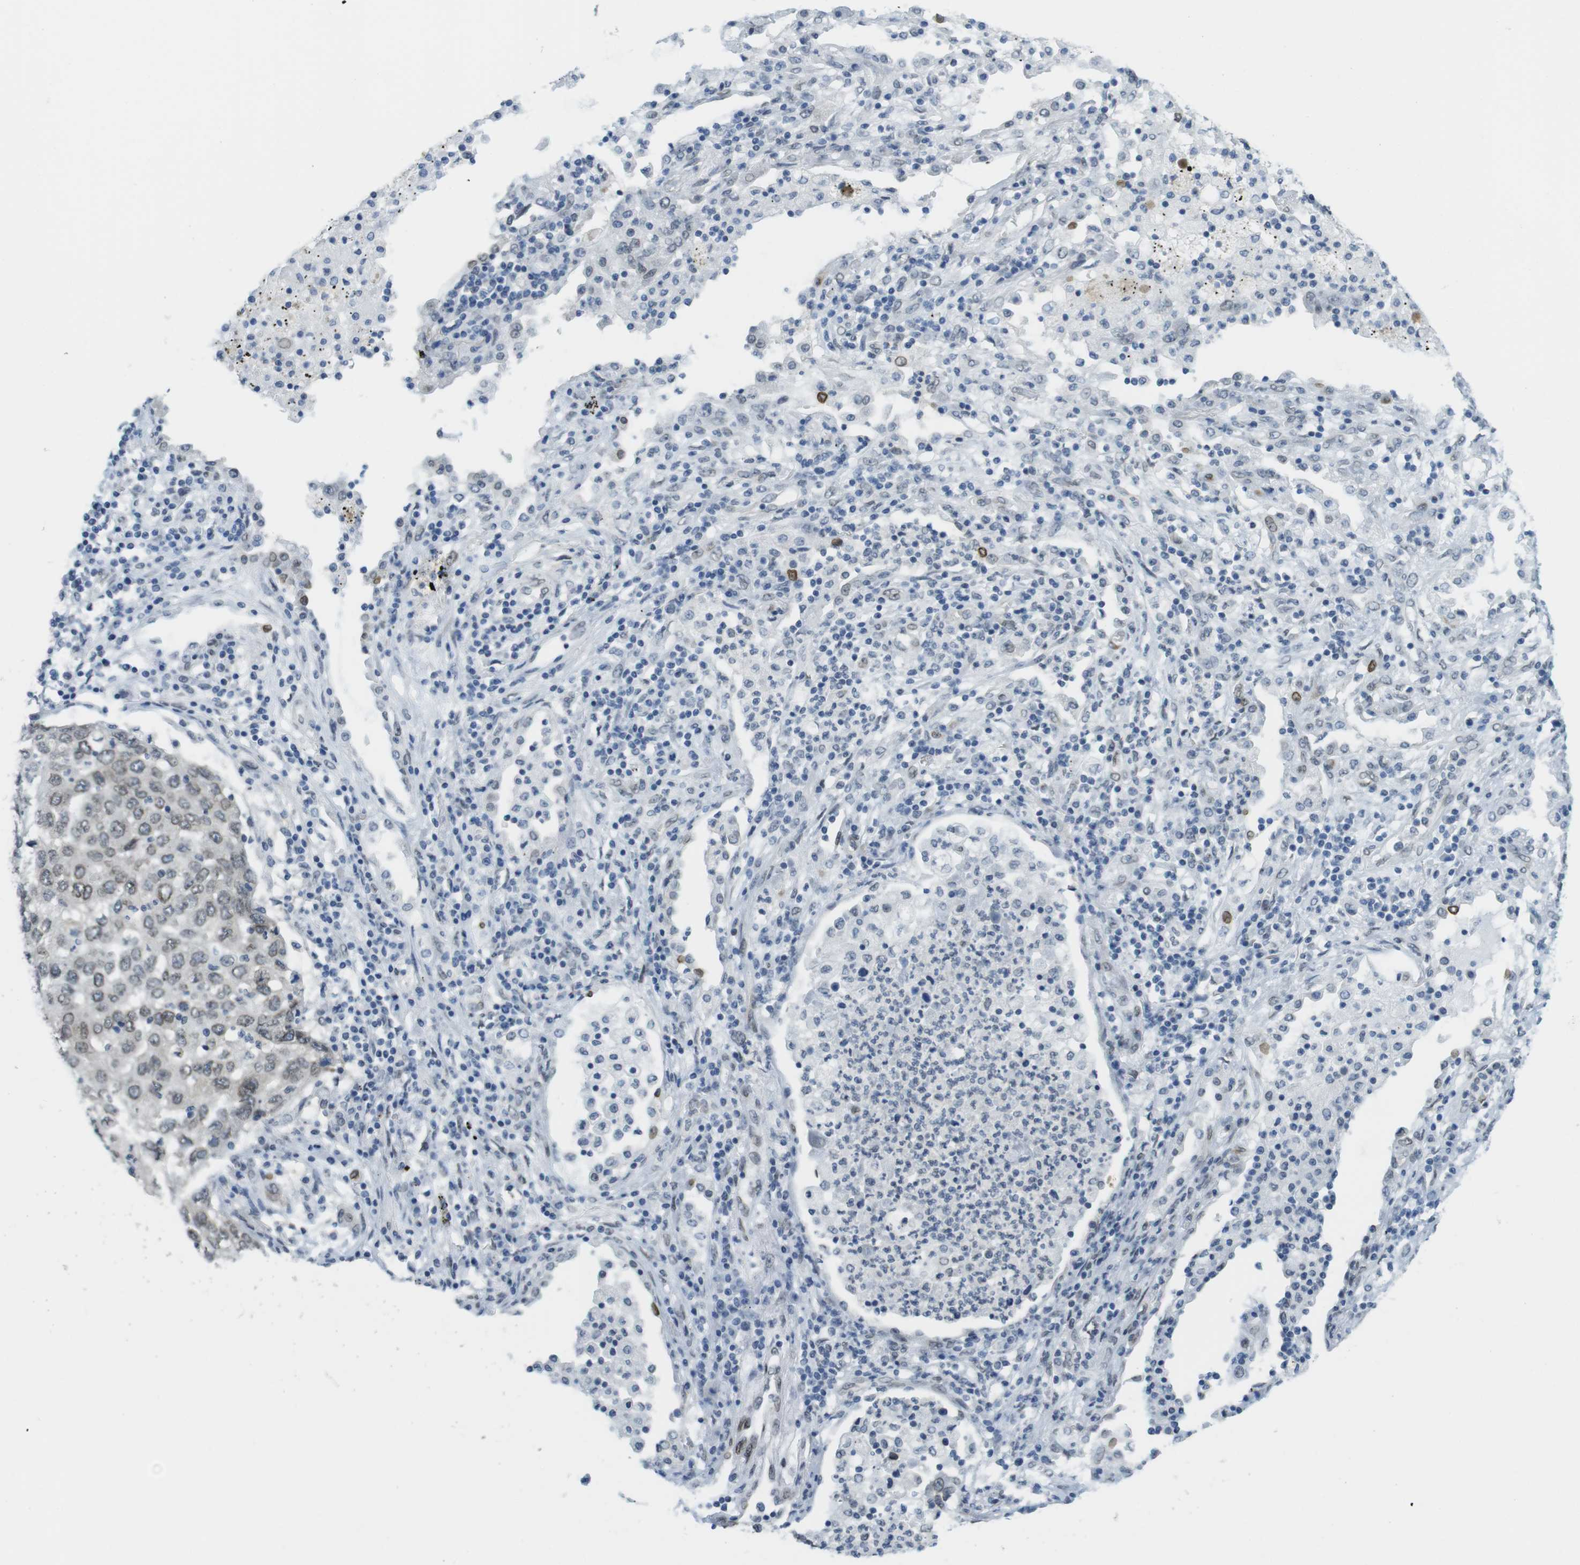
{"staining": {"intensity": "moderate", "quantity": ">75%", "location": "cytoplasmic/membranous,nuclear"}, "tissue": "lung cancer", "cell_type": "Tumor cells", "image_type": "cancer", "snomed": [{"axis": "morphology", "description": "Squamous cell carcinoma, NOS"}, {"axis": "topography", "description": "Lung"}], "caption": "A photomicrograph showing moderate cytoplasmic/membranous and nuclear staining in about >75% of tumor cells in squamous cell carcinoma (lung), as visualized by brown immunohistochemical staining.", "gene": "ARL6IP6", "patient": {"sex": "female", "age": 63}}